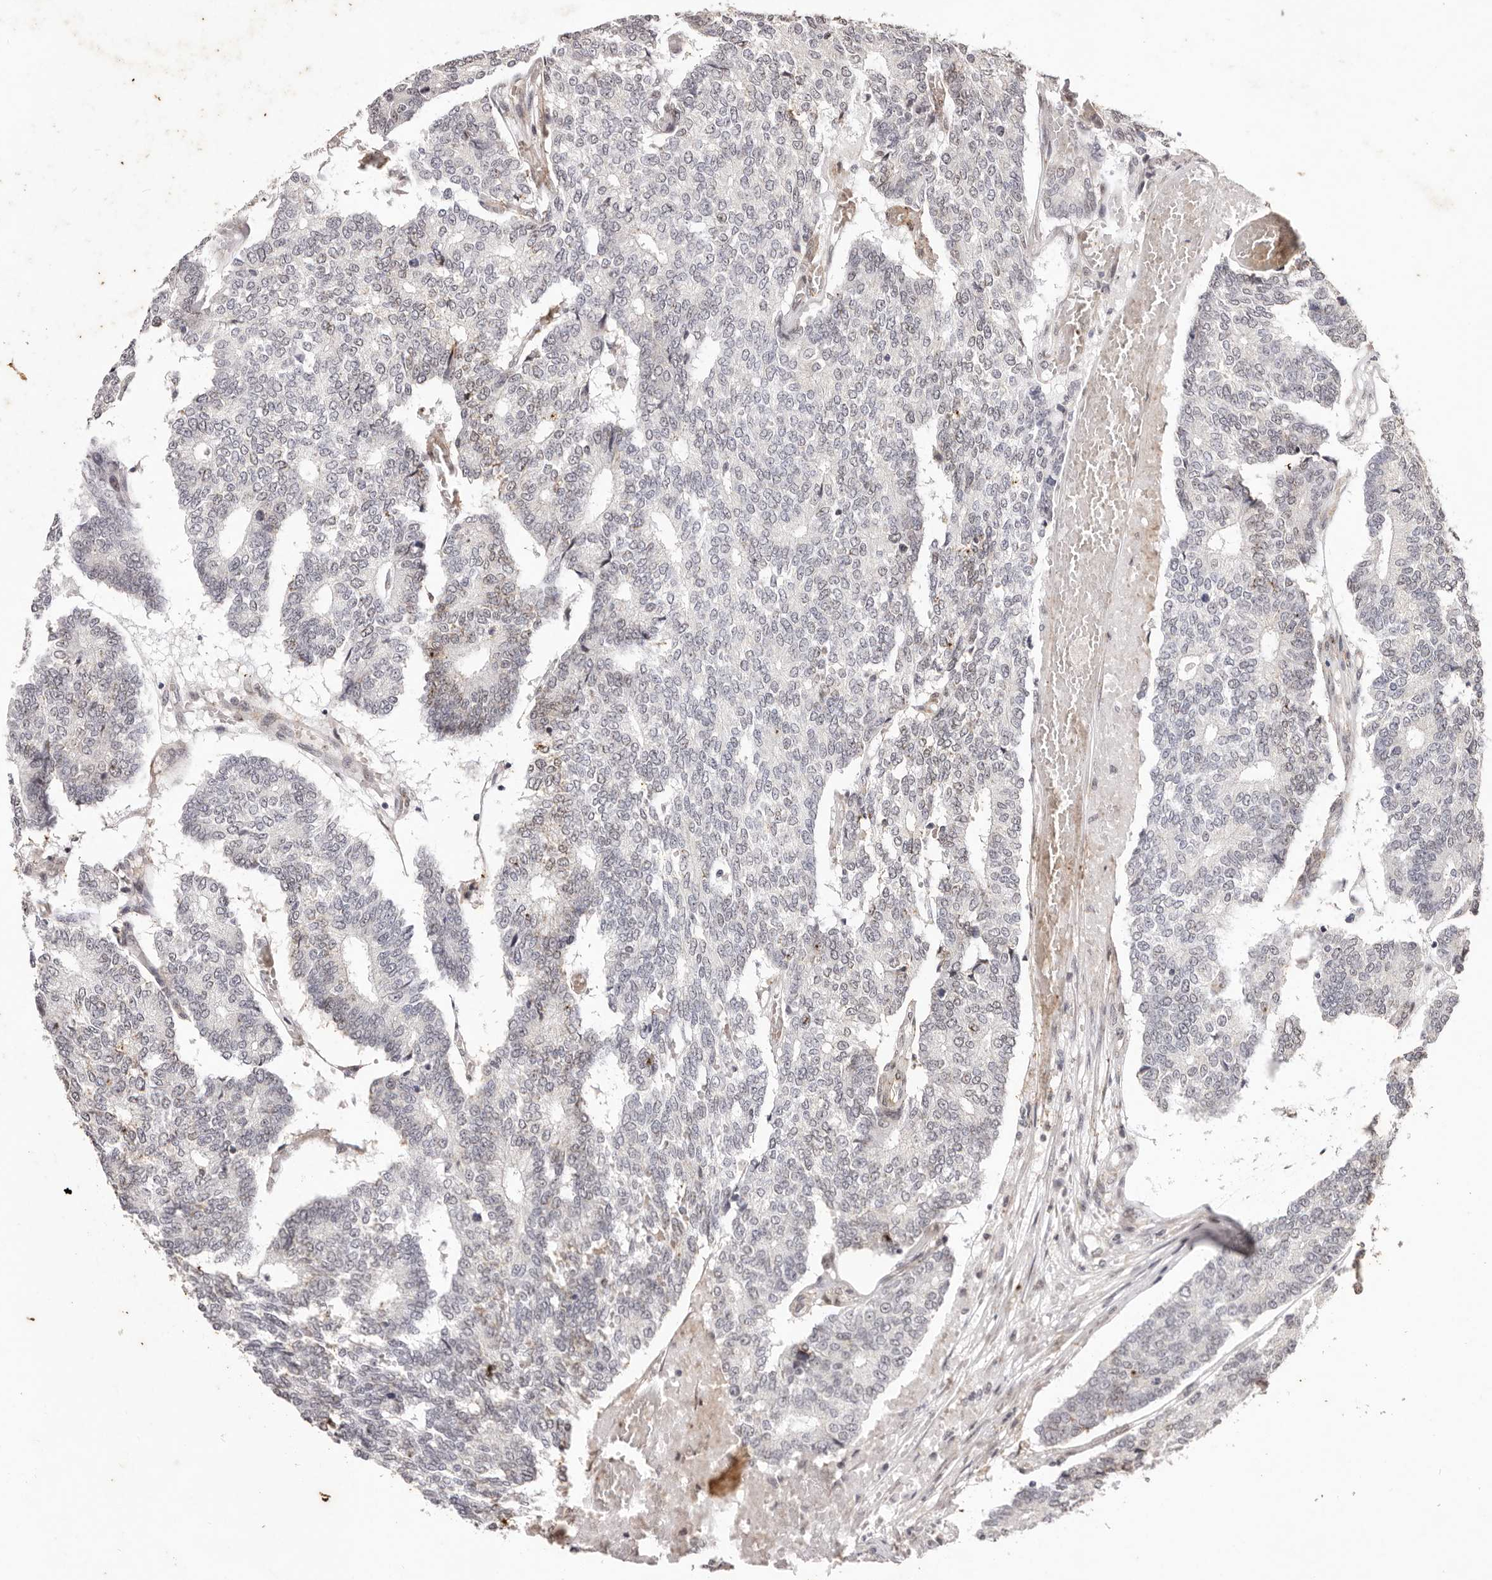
{"staining": {"intensity": "moderate", "quantity": "<25%", "location": "cytoplasmic/membranous,nuclear"}, "tissue": "prostate cancer", "cell_type": "Tumor cells", "image_type": "cancer", "snomed": [{"axis": "morphology", "description": "Normal tissue, NOS"}, {"axis": "morphology", "description": "Adenocarcinoma, High grade"}, {"axis": "topography", "description": "Prostate"}, {"axis": "topography", "description": "Seminal veicle"}], "caption": "A brown stain highlights moderate cytoplasmic/membranous and nuclear positivity of a protein in human prostate cancer tumor cells.", "gene": "RPS6KA5", "patient": {"sex": "male", "age": 55}}